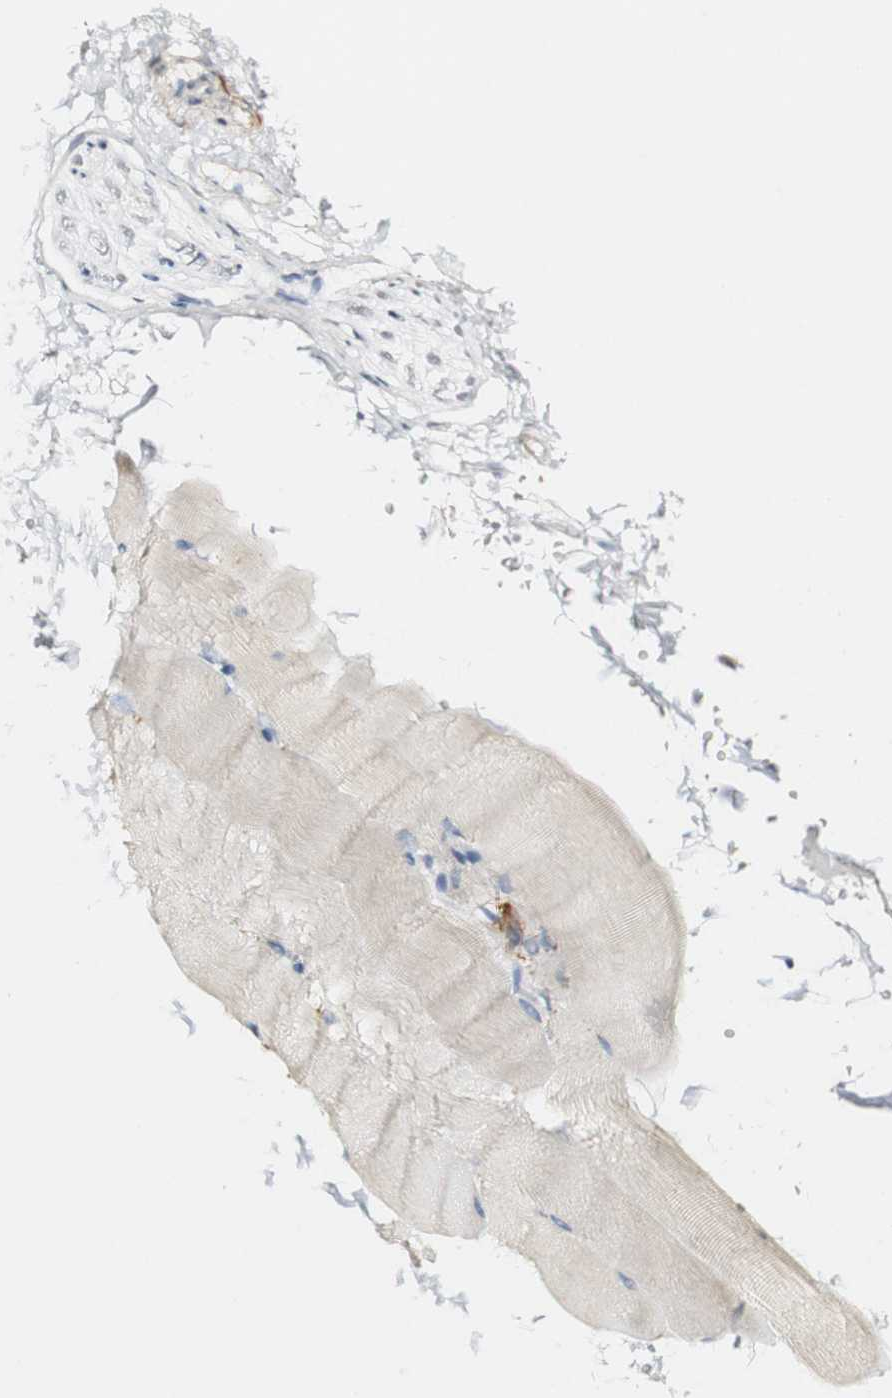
{"staining": {"intensity": "weak", "quantity": "<25%", "location": "cytoplasmic/membranous"}, "tissue": "skeletal muscle", "cell_type": "Myocytes", "image_type": "normal", "snomed": [{"axis": "morphology", "description": "Normal tissue, NOS"}, {"axis": "topography", "description": "Skin"}, {"axis": "topography", "description": "Skeletal muscle"}], "caption": "Histopathology image shows no significant protein expression in myocytes of unremarkable skeletal muscle.", "gene": "FMO3", "patient": {"sex": "male", "age": 83}}